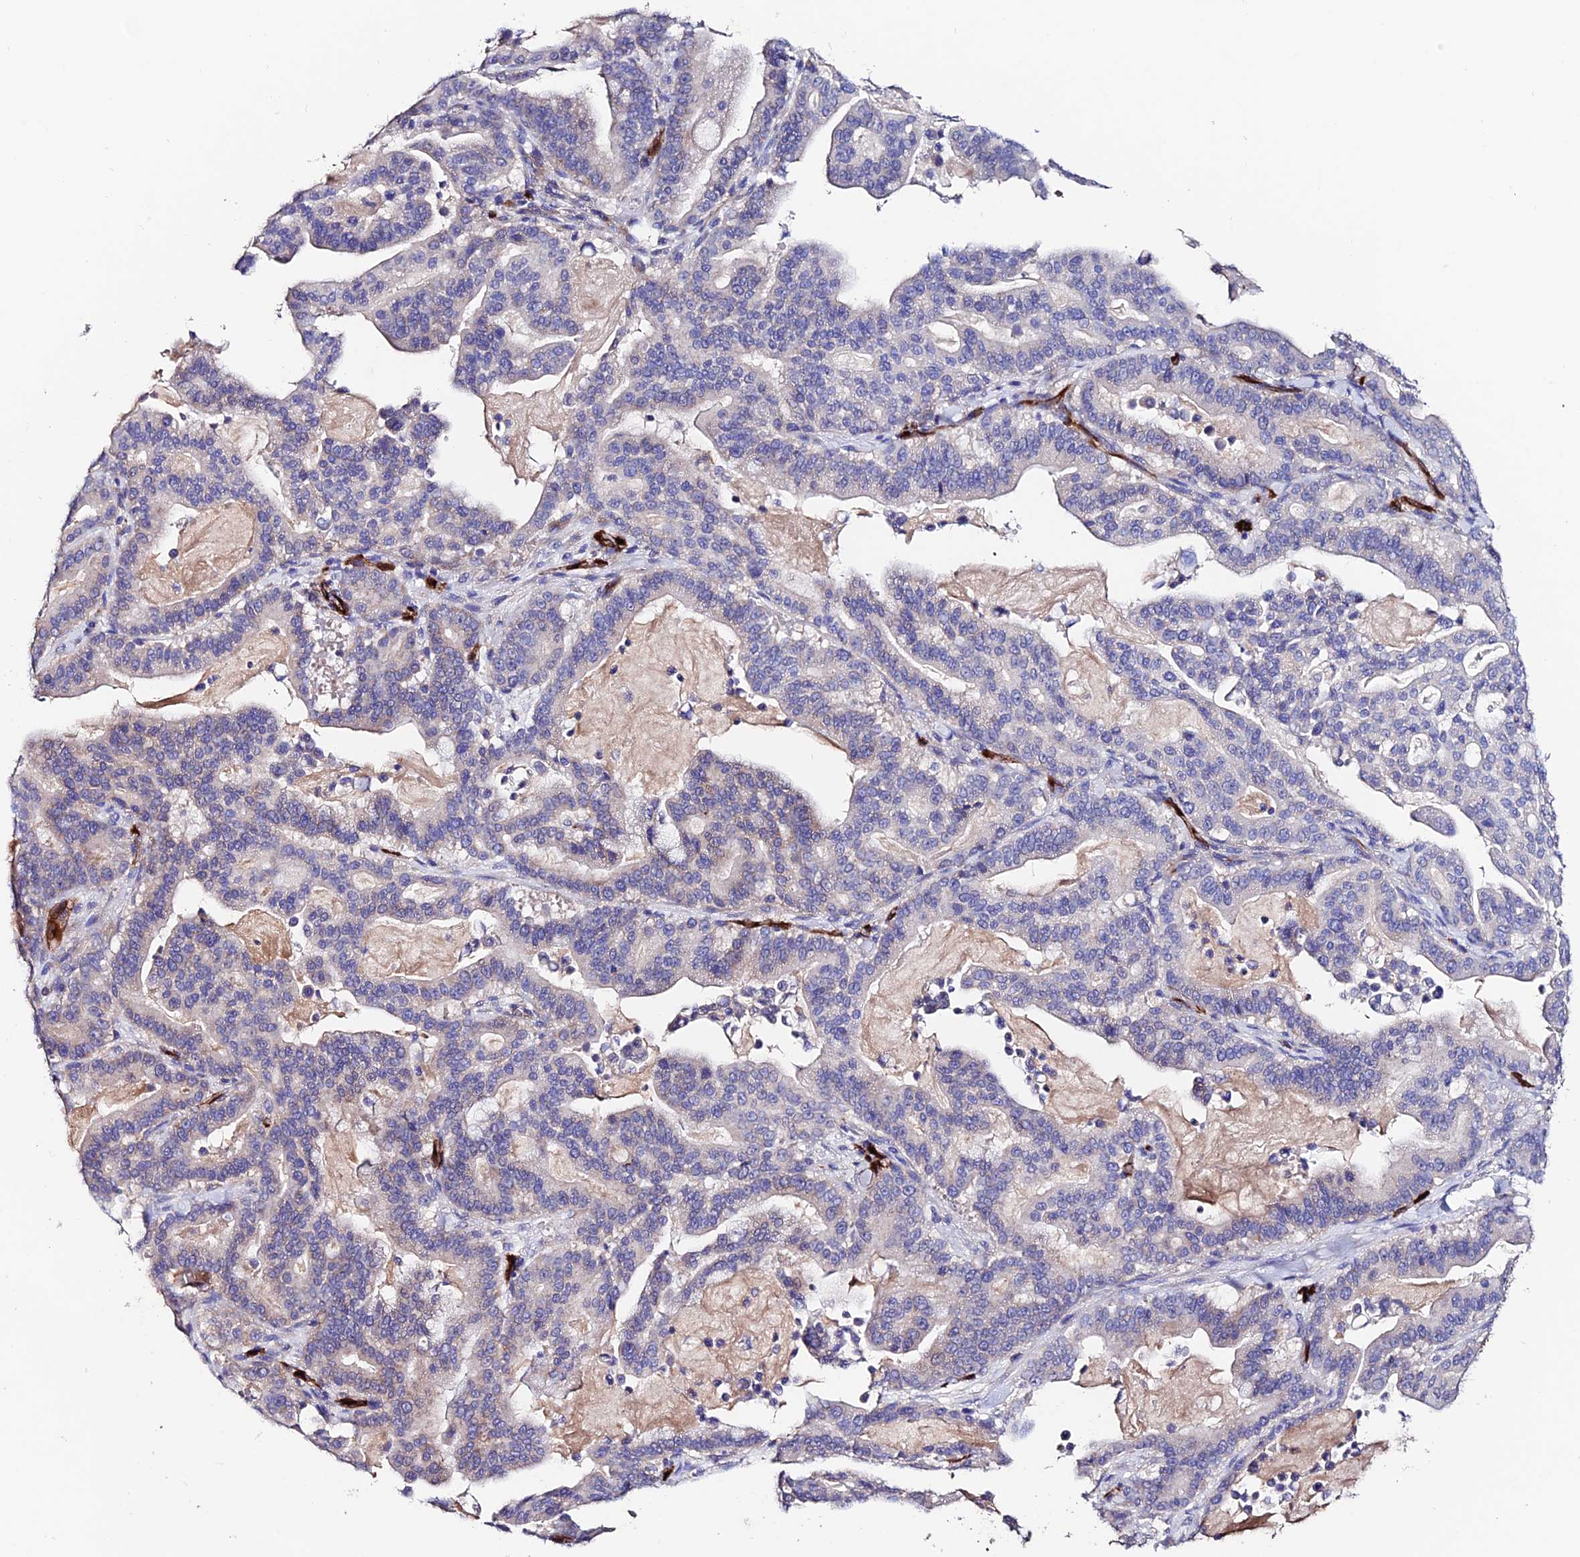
{"staining": {"intensity": "negative", "quantity": "none", "location": "none"}, "tissue": "pancreatic cancer", "cell_type": "Tumor cells", "image_type": "cancer", "snomed": [{"axis": "morphology", "description": "Adenocarcinoma, NOS"}, {"axis": "topography", "description": "Pancreas"}], "caption": "High magnification brightfield microscopy of pancreatic cancer (adenocarcinoma) stained with DAB (3,3'-diaminobenzidine) (brown) and counterstained with hematoxylin (blue): tumor cells show no significant positivity. (DAB (3,3'-diaminobenzidine) immunohistochemistry (IHC), high magnification).", "gene": "ESM1", "patient": {"sex": "male", "age": 63}}